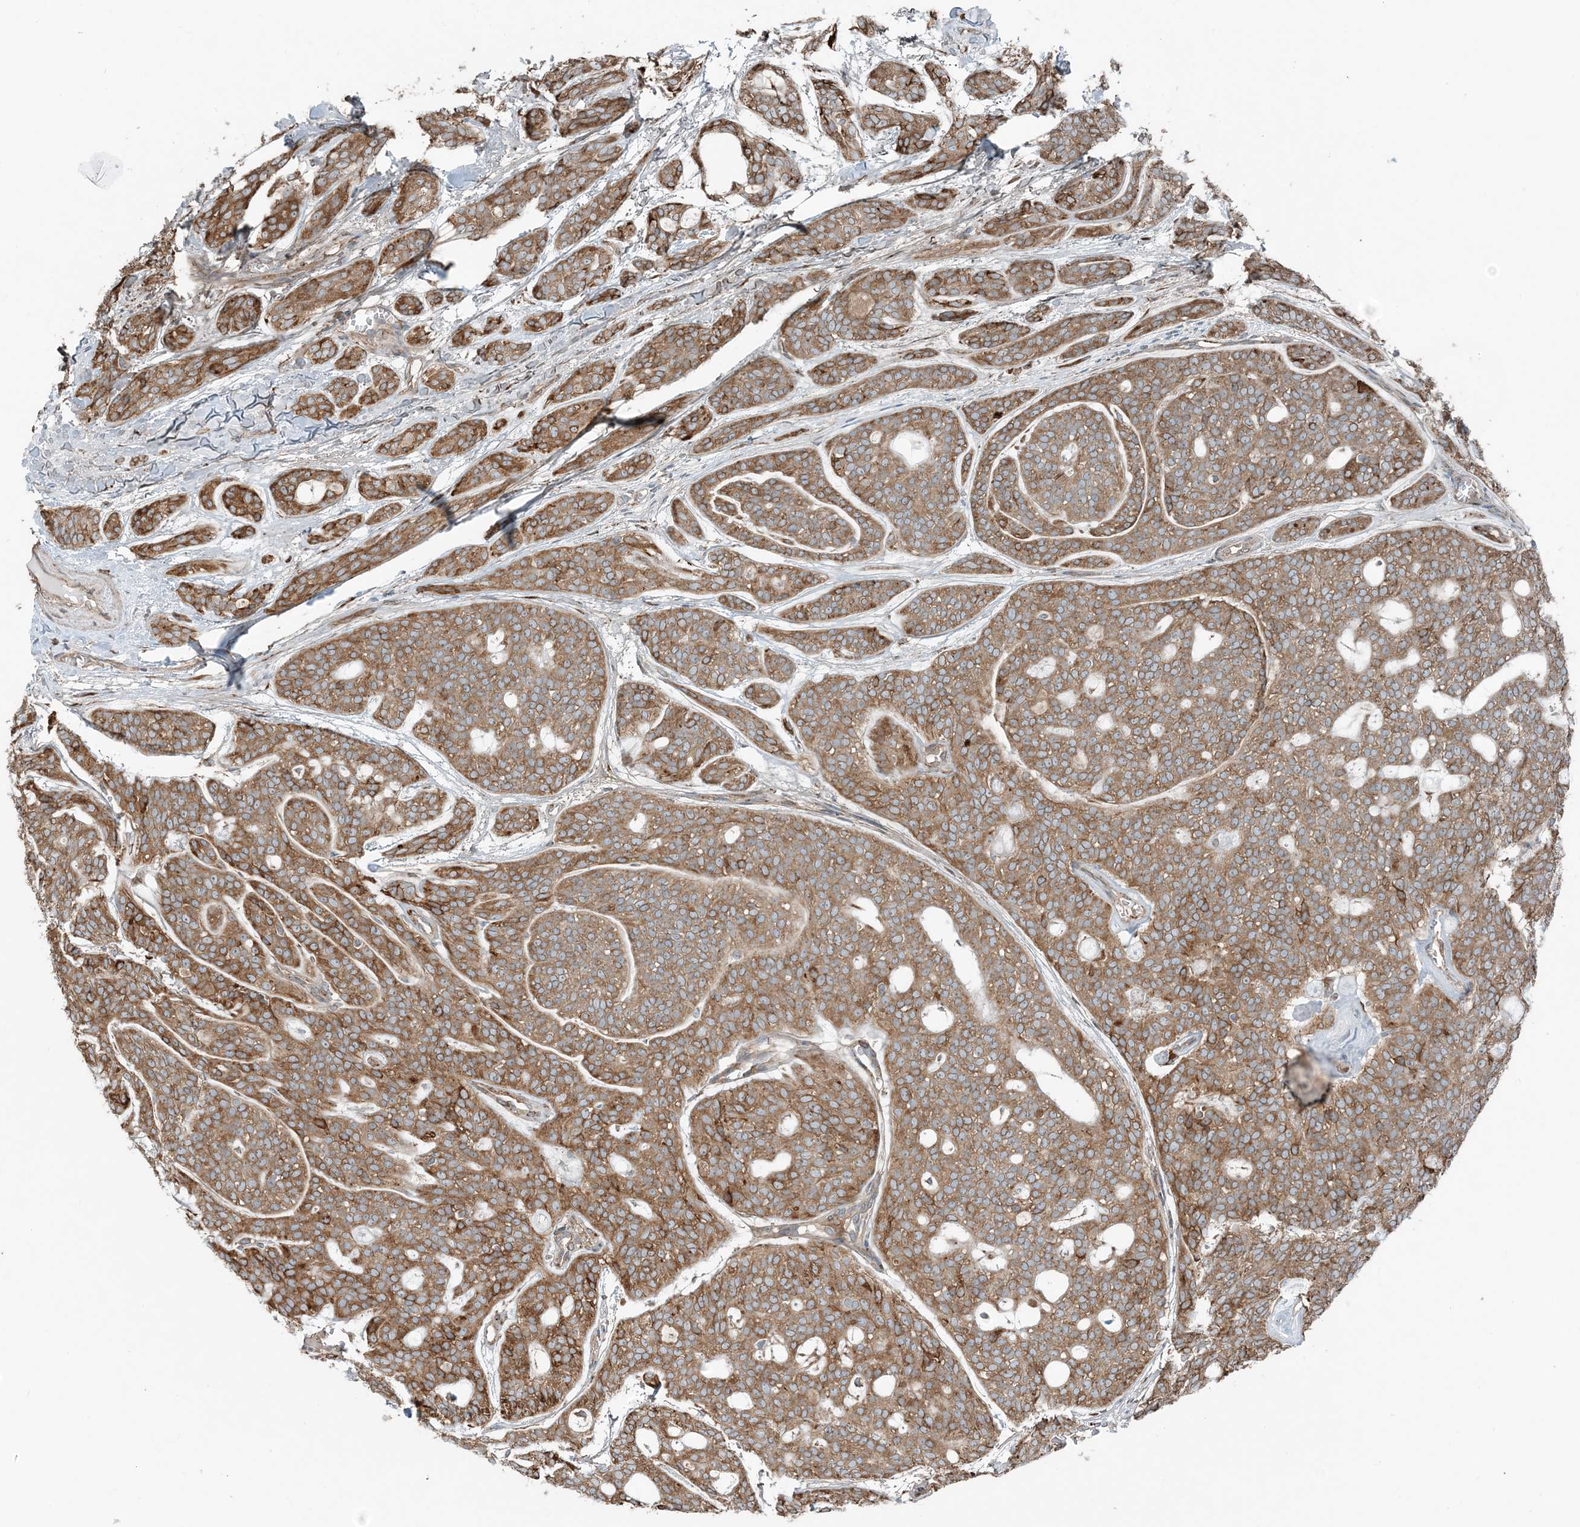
{"staining": {"intensity": "moderate", "quantity": ">75%", "location": "cytoplasmic/membranous"}, "tissue": "head and neck cancer", "cell_type": "Tumor cells", "image_type": "cancer", "snomed": [{"axis": "morphology", "description": "Adenocarcinoma, NOS"}, {"axis": "topography", "description": "Head-Neck"}], "caption": "Protein positivity by IHC exhibits moderate cytoplasmic/membranous staining in approximately >75% of tumor cells in adenocarcinoma (head and neck).", "gene": "CERKL", "patient": {"sex": "male", "age": 66}}